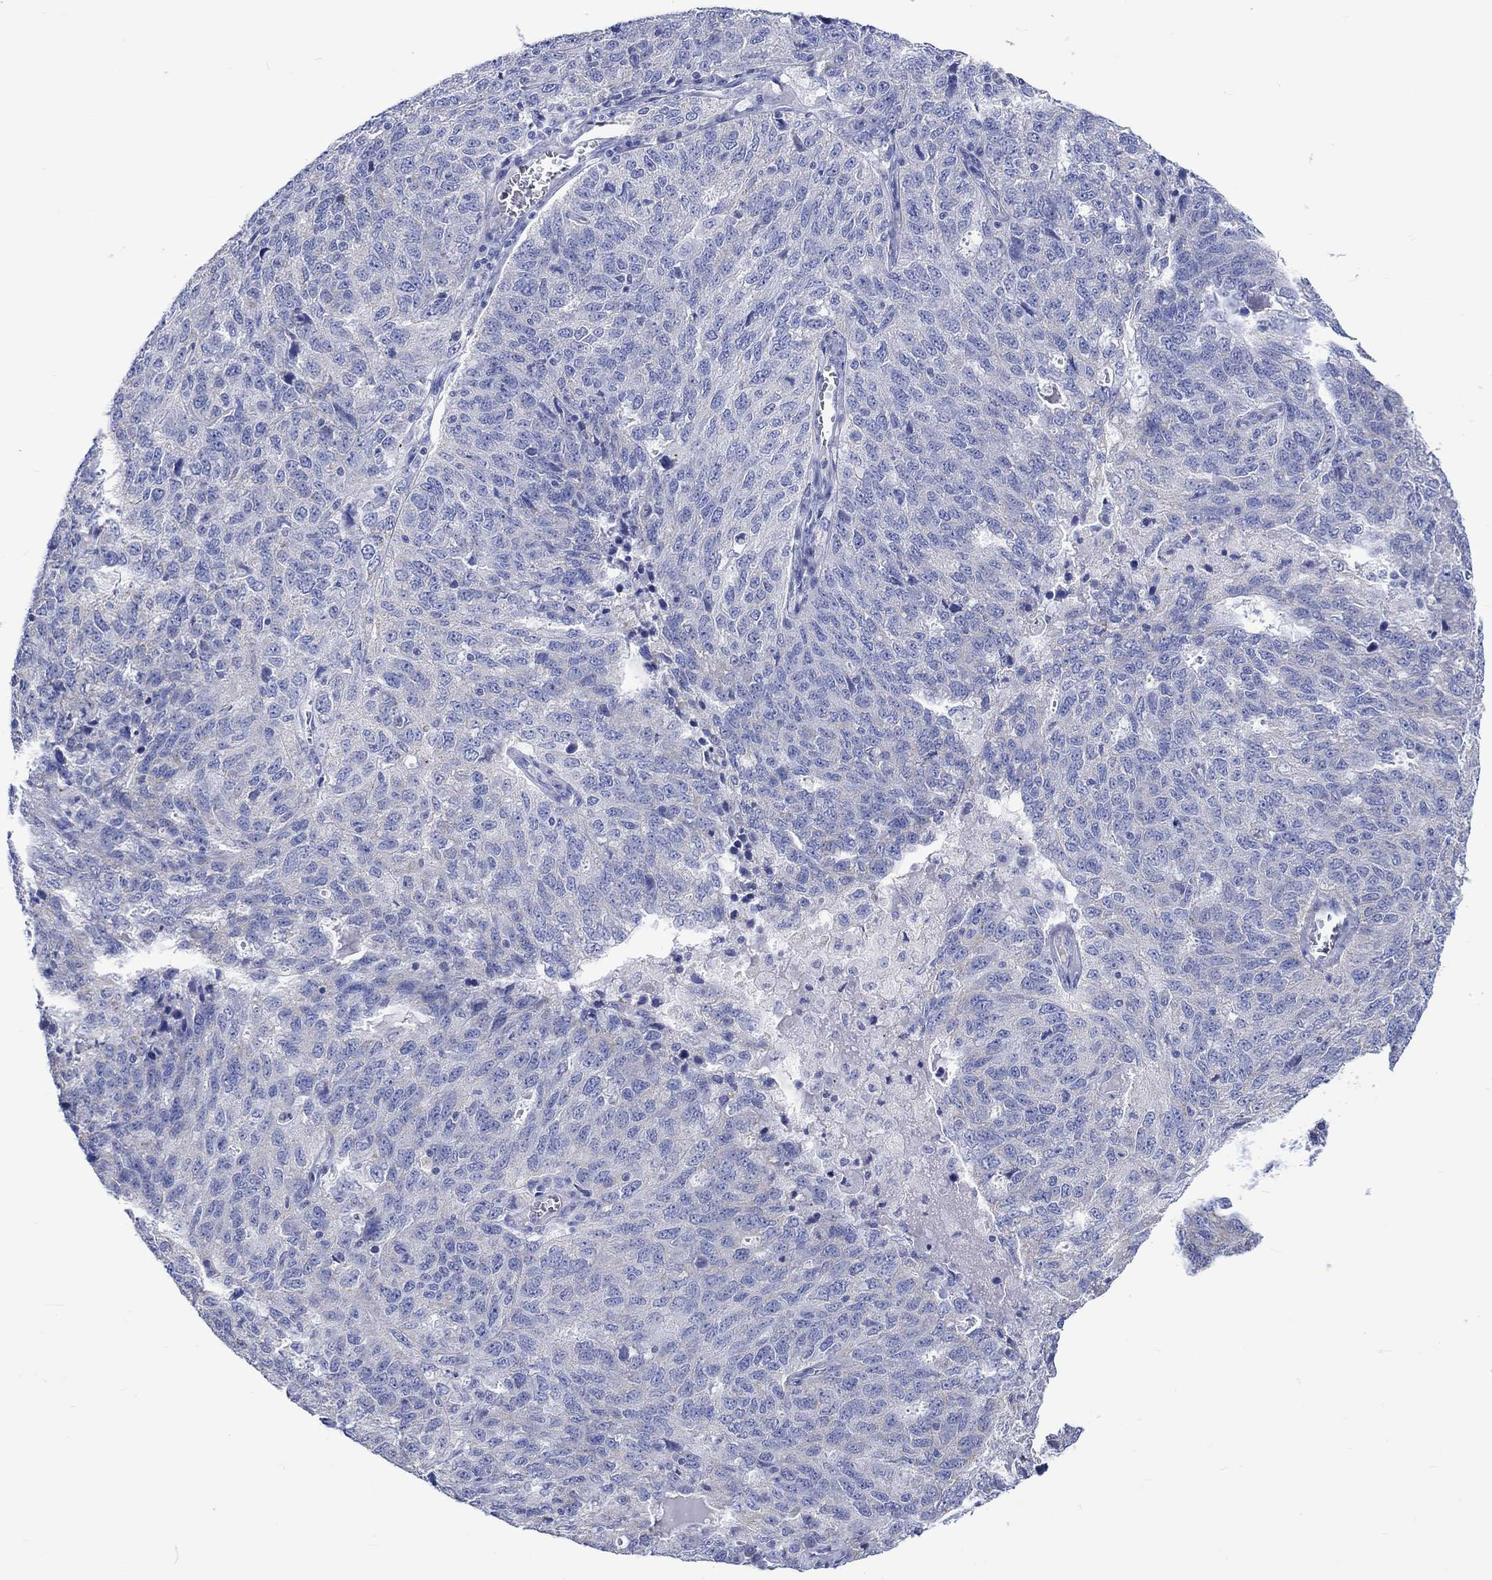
{"staining": {"intensity": "negative", "quantity": "none", "location": "none"}, "tissue": "ovarian cancer", "cell_type": "Tumor cells", "image_type": "cancer", "snomed": [{"axis": "morphology", "description": "Cystadenocarcinoma, serous, NOS"}, {"axis": "topography", "description": "Ovary"}], "caption": "The image shows no significant positivity in tumor cells of ovarian cancer (serous cystadenocarcinoma). (Immunohistochemistry (ihc), brightfield microscopy, high magnification).", "gene": "CPLX2", "patient": {"sex": "female", "age": 71}}